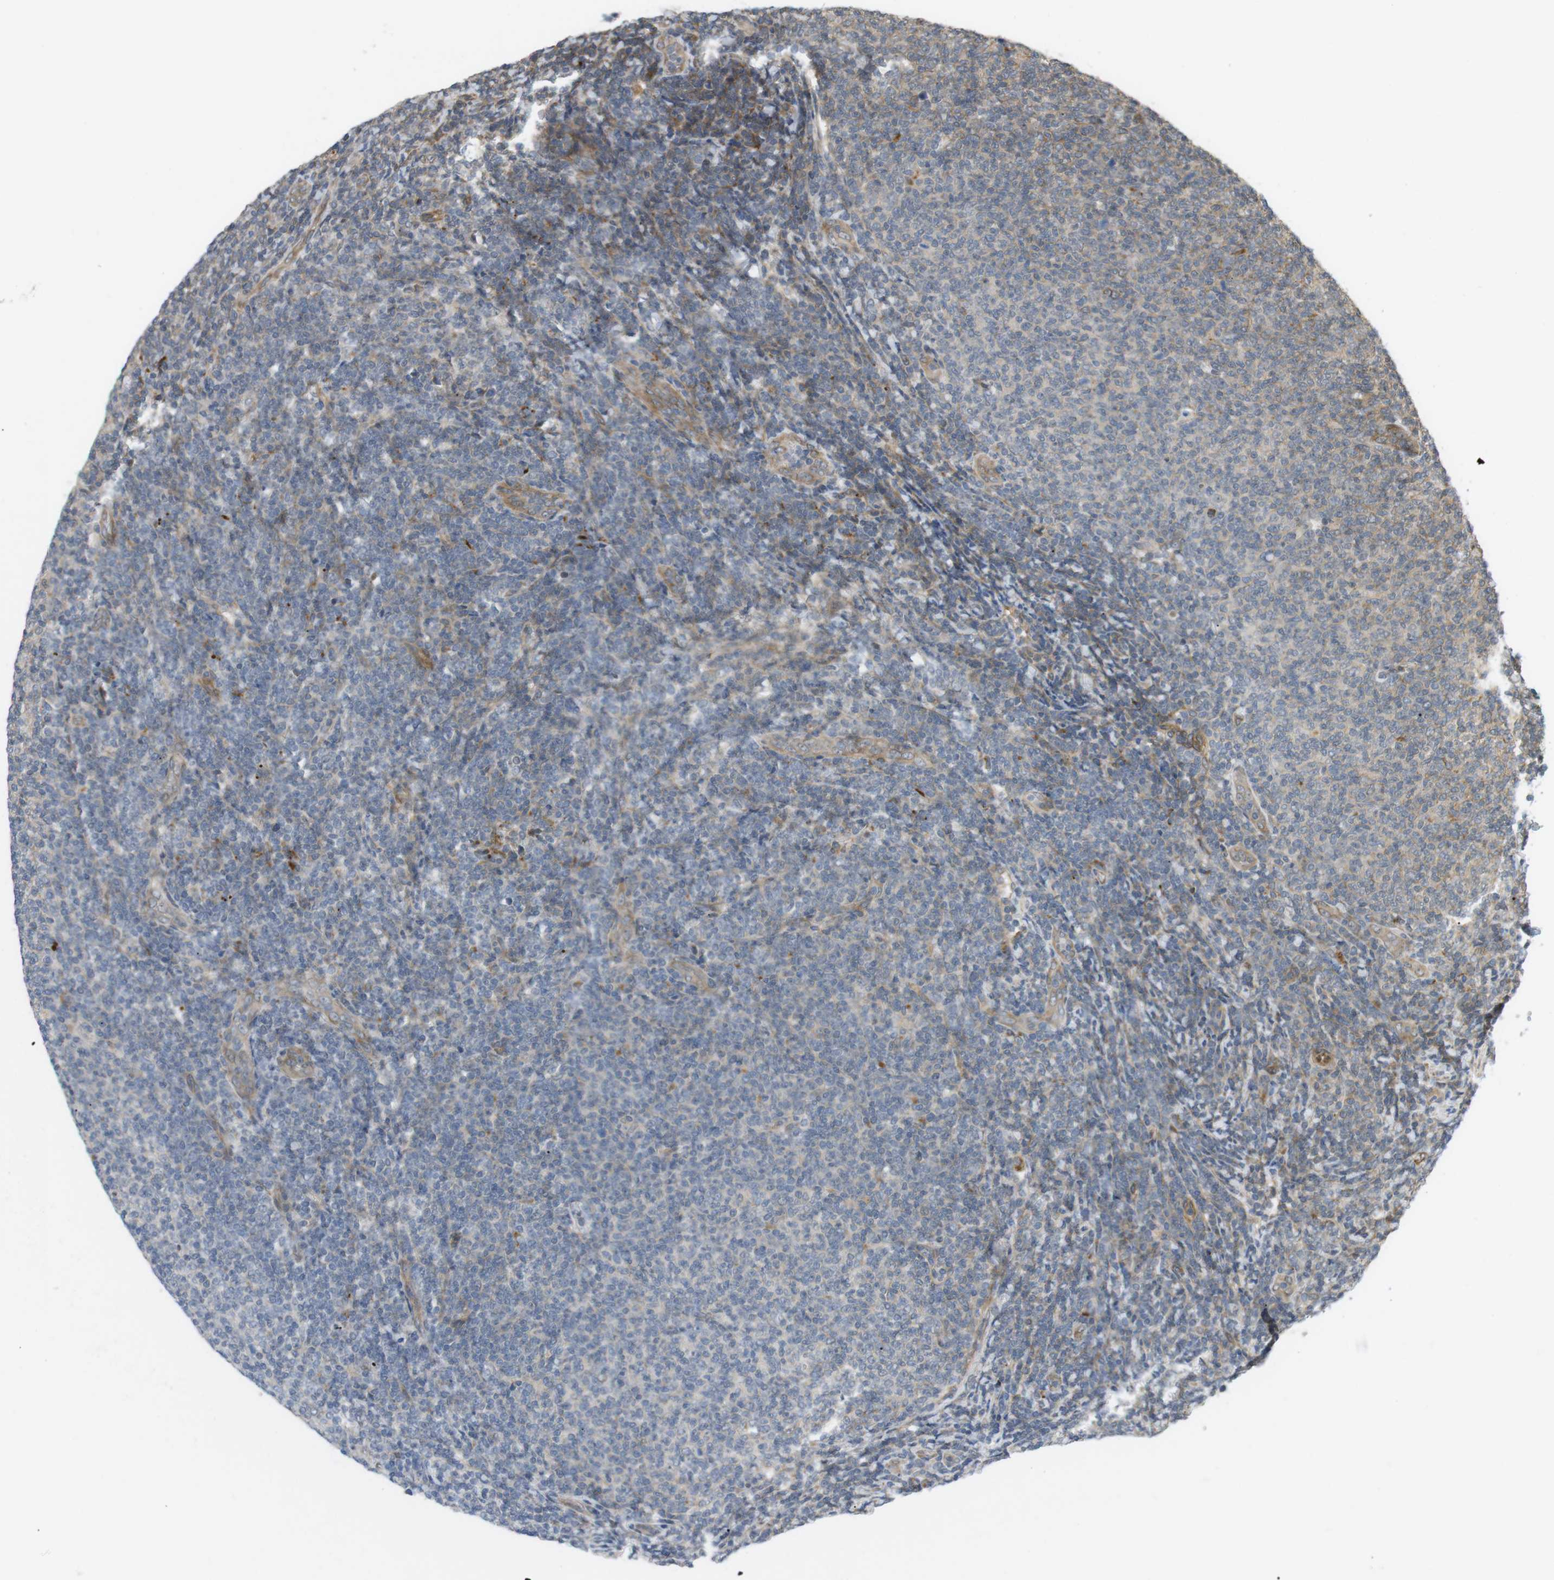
{"staining": {"intensity": "weak", "quantity": "<25%", "location": "cytoplasmic/membranous"}, "tissue": "lymphoma", "cell_type": "Tumor cells", "image_type": "cancer", "snomed": [{"axis": "morphology", "description": "Malignant lymphoma, non-Hodgkin's type, Low grade"}, {"axis": "topography", "description": "Lymph node"}], "caption": "This is an immunohistochemistry histopathology image of human malignant lymphoma, non-Hodgkin's type (low-grade). There is no expression in tumor cells.", "gene": "KANK2", "patient": {"sex": "male", "age": 66}}